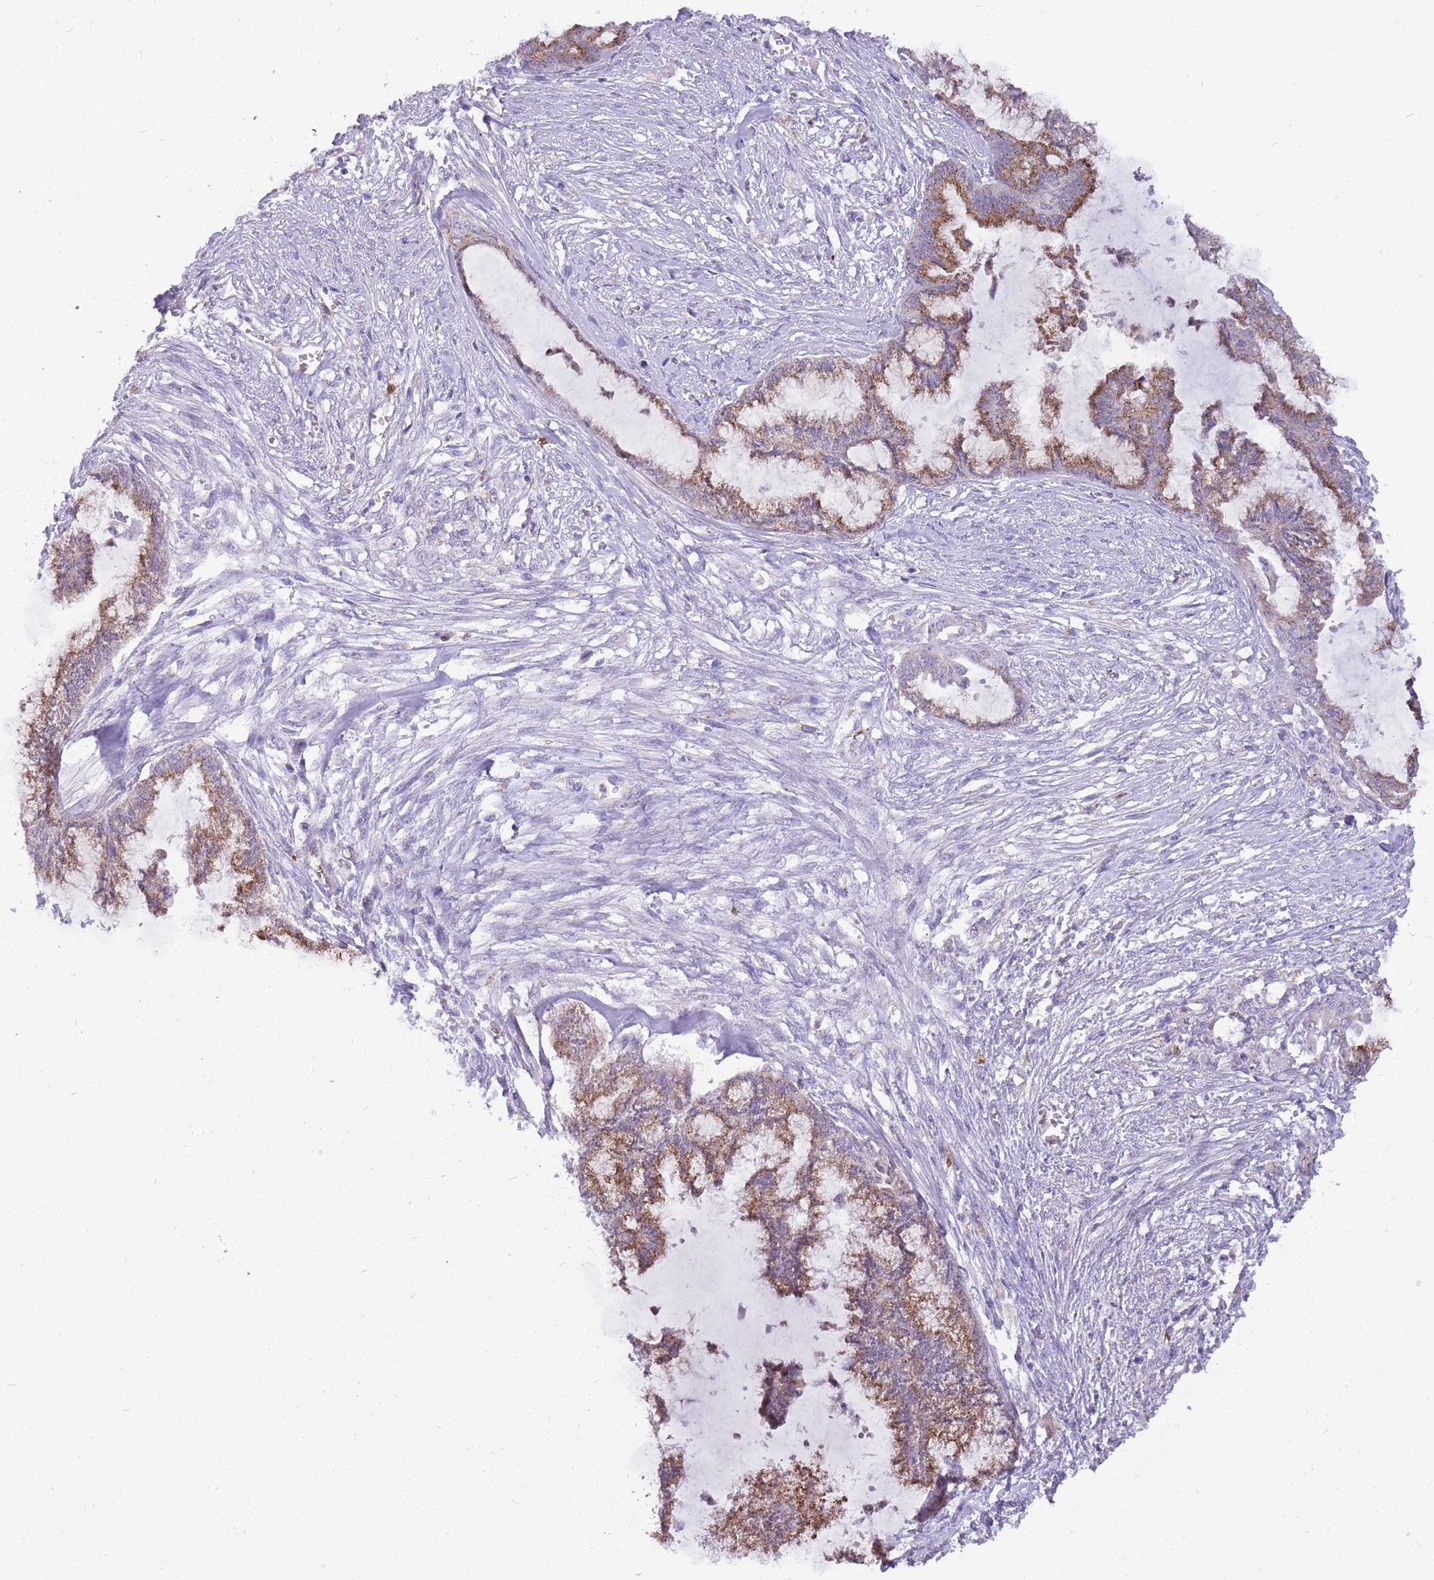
{"staining": {"intensity": "moderate", "quantity": ">75%", "location": "cytoplasmic/membranous"}, "tissue": "endometrial cancer", "cell_type": "Tumor cells", "image_type": "cancer", "snomed": [{"axis": "morphology", "description": "Adenocarcinoma, NOS"}, {"axis": "topography", "description": "Endometrium"}], "caption": "Protein expression analysis of endometrial cancer demonstrates moderate cytoplasmic/membranous staining in about >75% of tumor cells.", "gene": "PCNX1", "patient": {"sex": "female", "age": 86}}